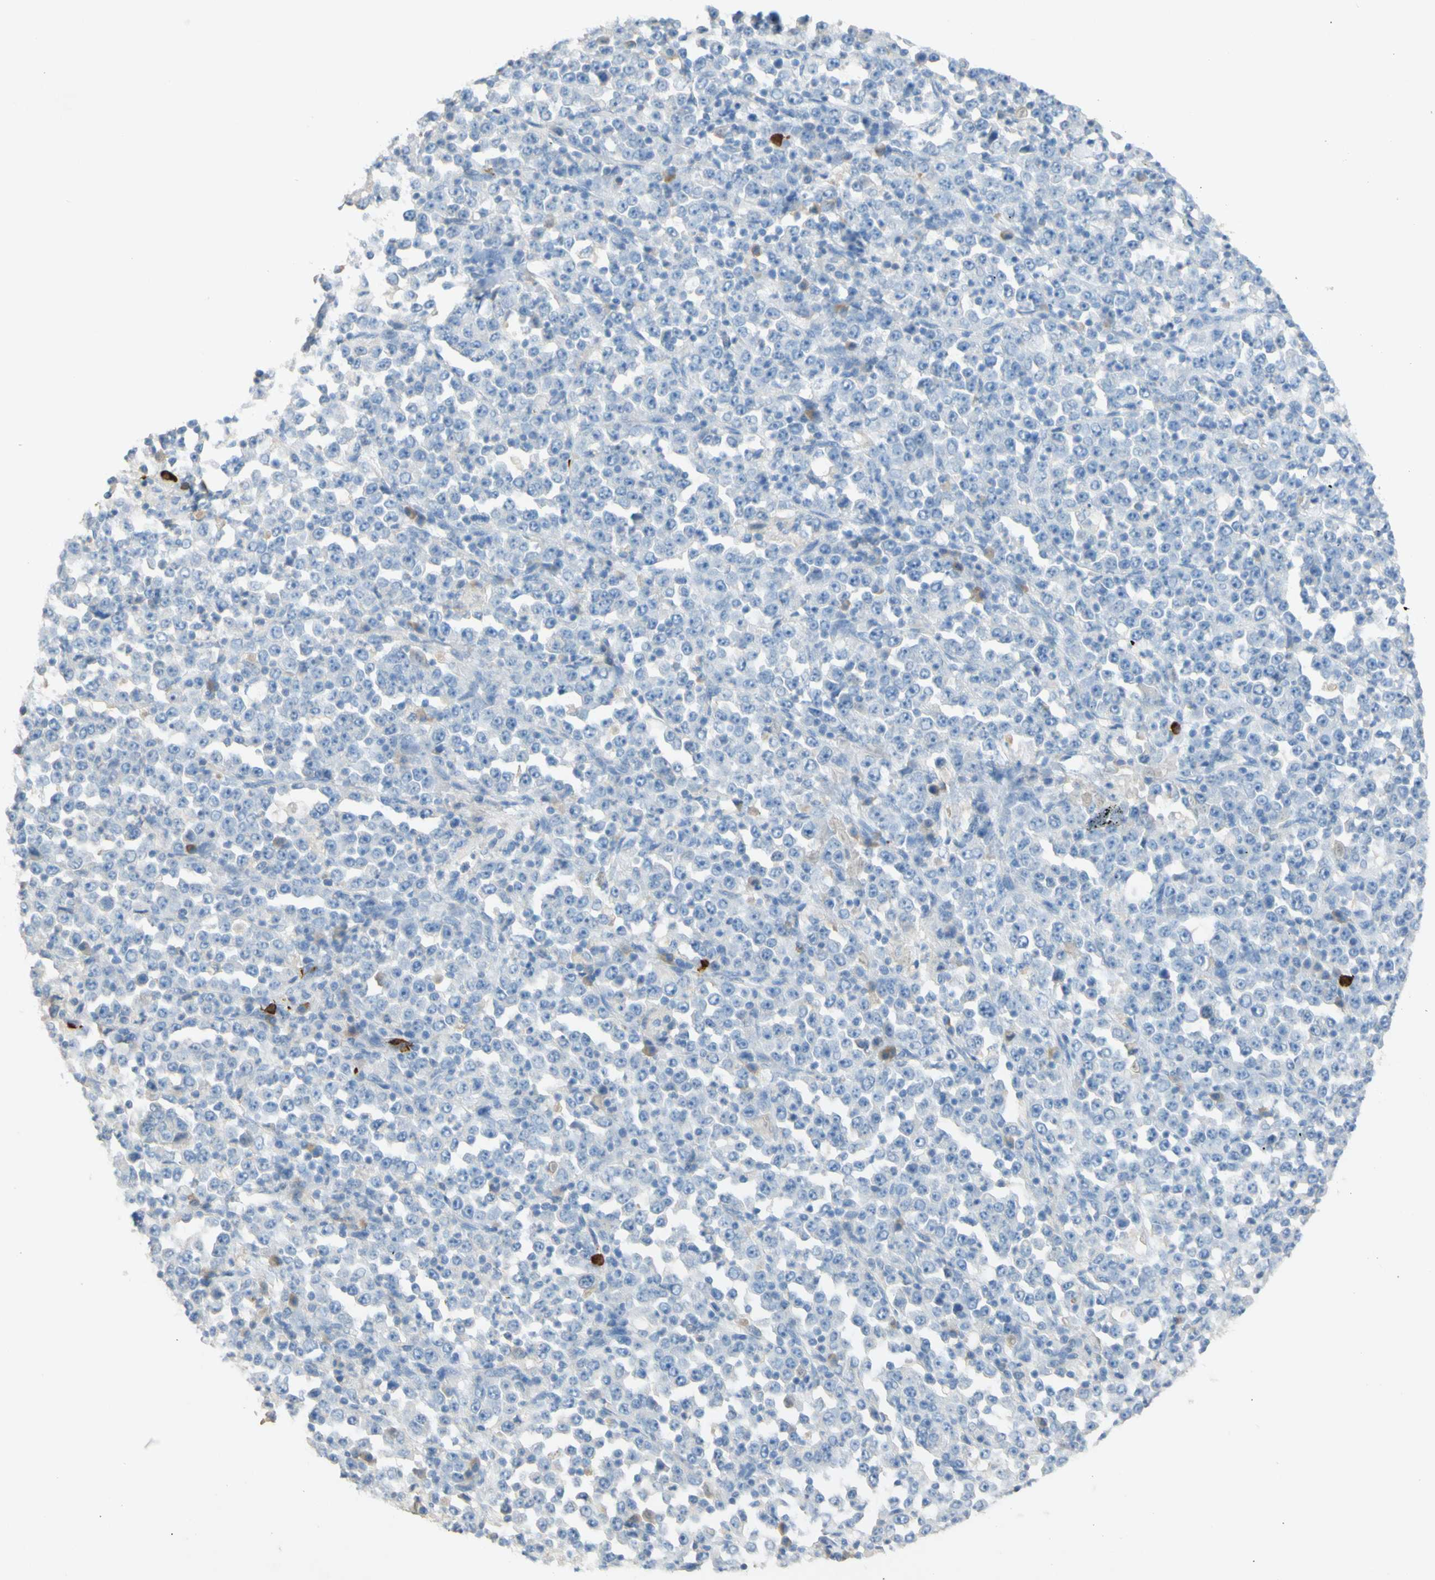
{"staining": {"intensity": "negative", "quantity": "none", "location": "none"}, "tissue": "stomach cancer", "cell_type": "Tumor cells", "image_type": "cancer", "snomed": [{"axis": "morphology", "description": "Normal tissue, NOS"}, {"axis": "morphology", "description": "Adenocarcinoma, NOS"}, {"axis": "topography", "description": "Stomach, upper"}, {"axis": "topography", "description": "Stomach"}], "caption": "Immunohistochemistry micrograph of neoplastic tissue: human stomach cancer (adenocarcinoma) stained with DAB demonstrates no significant protein expression in tumor cells. (DAB immunohistochemistry (IHC) with hematoxylin counter stain).", "gene": "PACSIN1", "patient": {"sex": "male", "age": 59}}